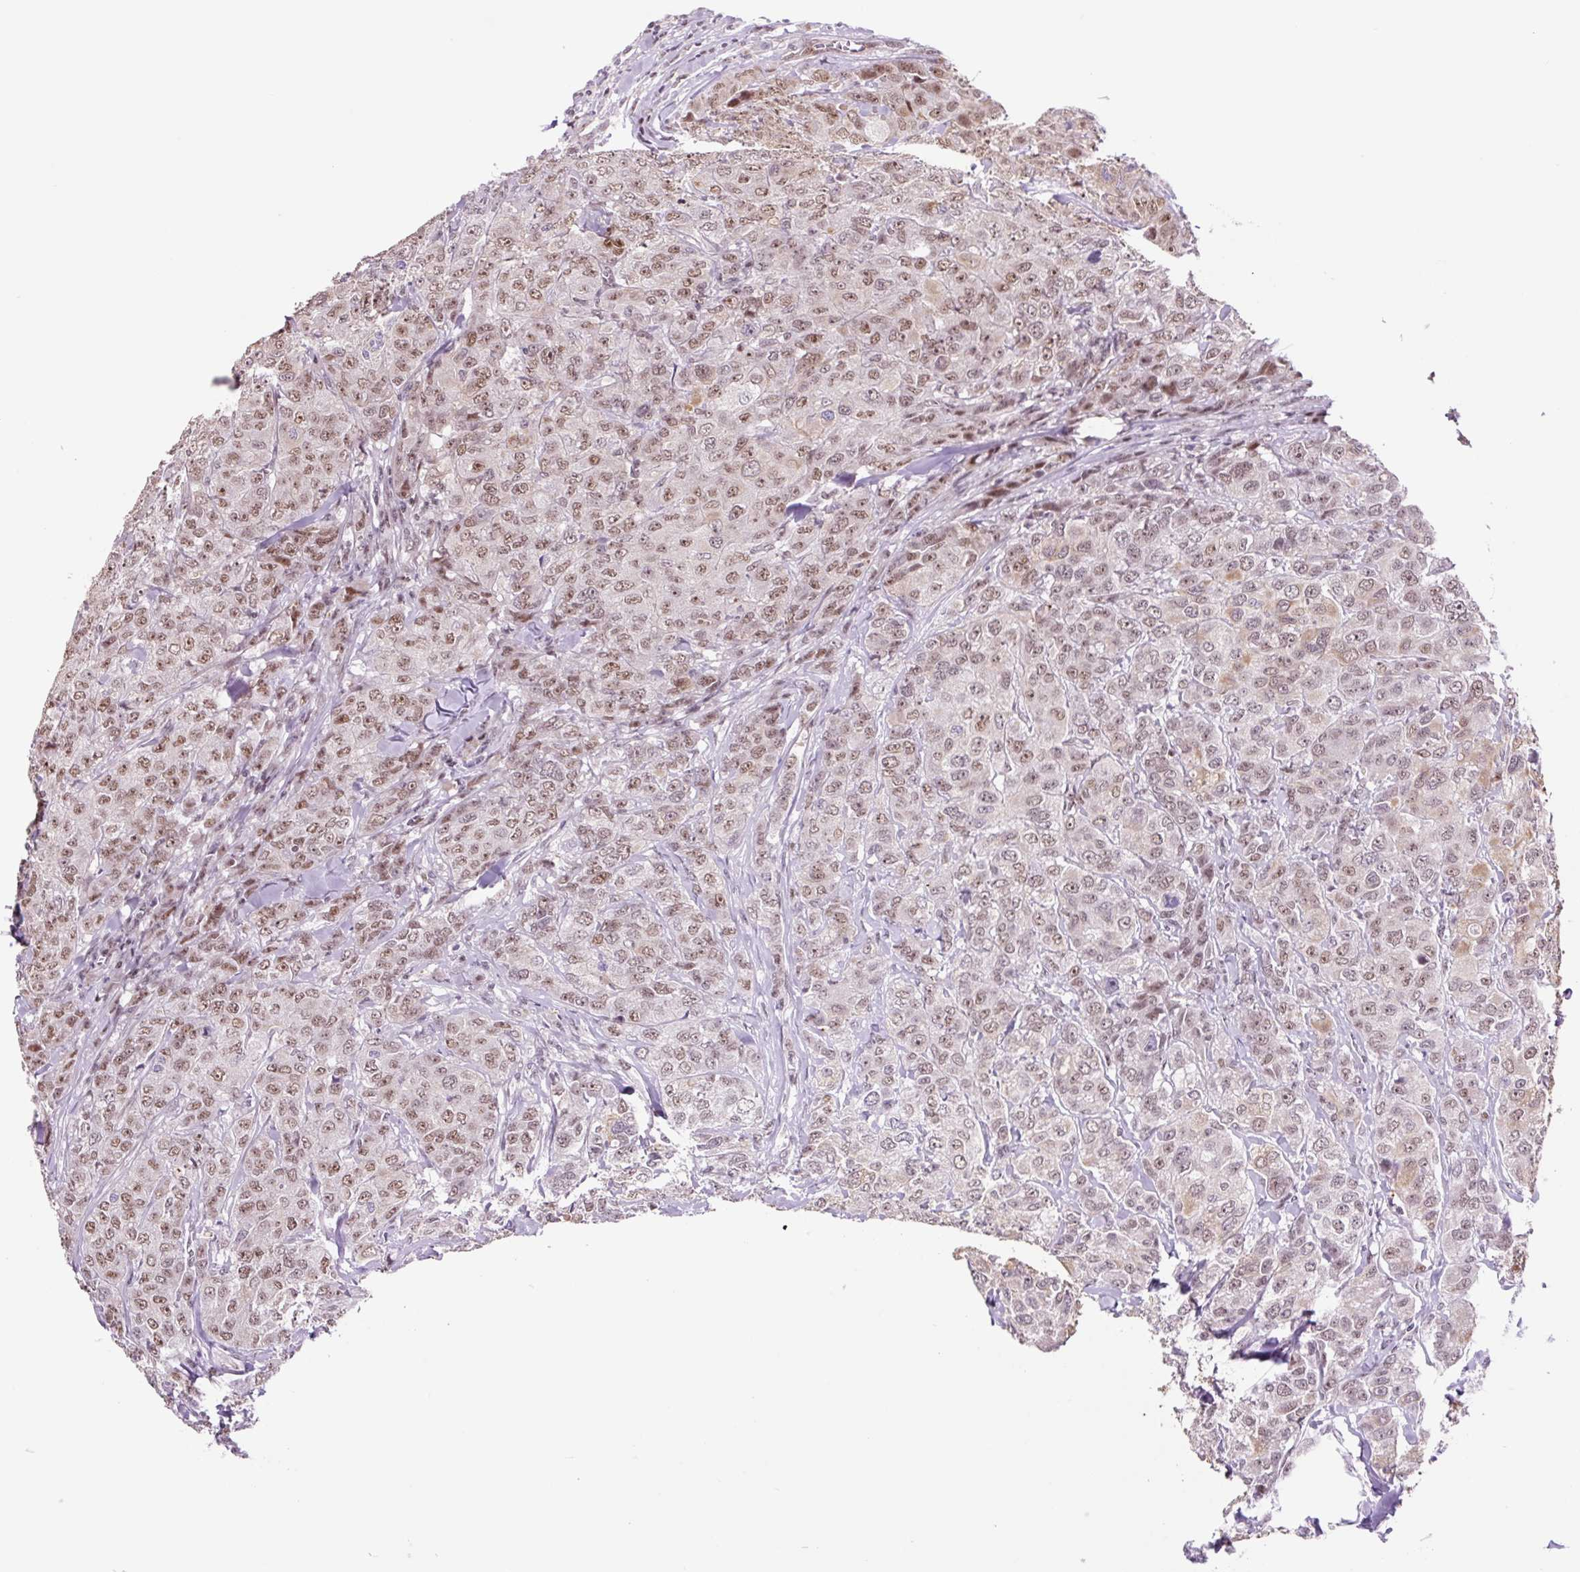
{"staining": {"intensity": "moderate", "quantity": ">75%", "location": "nuclear"}, "tissue": "breast cancer", "cell_type": "Tumor cells", "image_type": "cancer", "snomed": [{"axis": "morphology", "description": "Duct carcinoma"}, {"axis": "topography", "description": "Breast"}], "caption": "Breast cancer stained with a protein marker reveals moderate staining in tumor cells.", "gene": "TAF1A", "patient": {"sex": "female", "age": 43}}